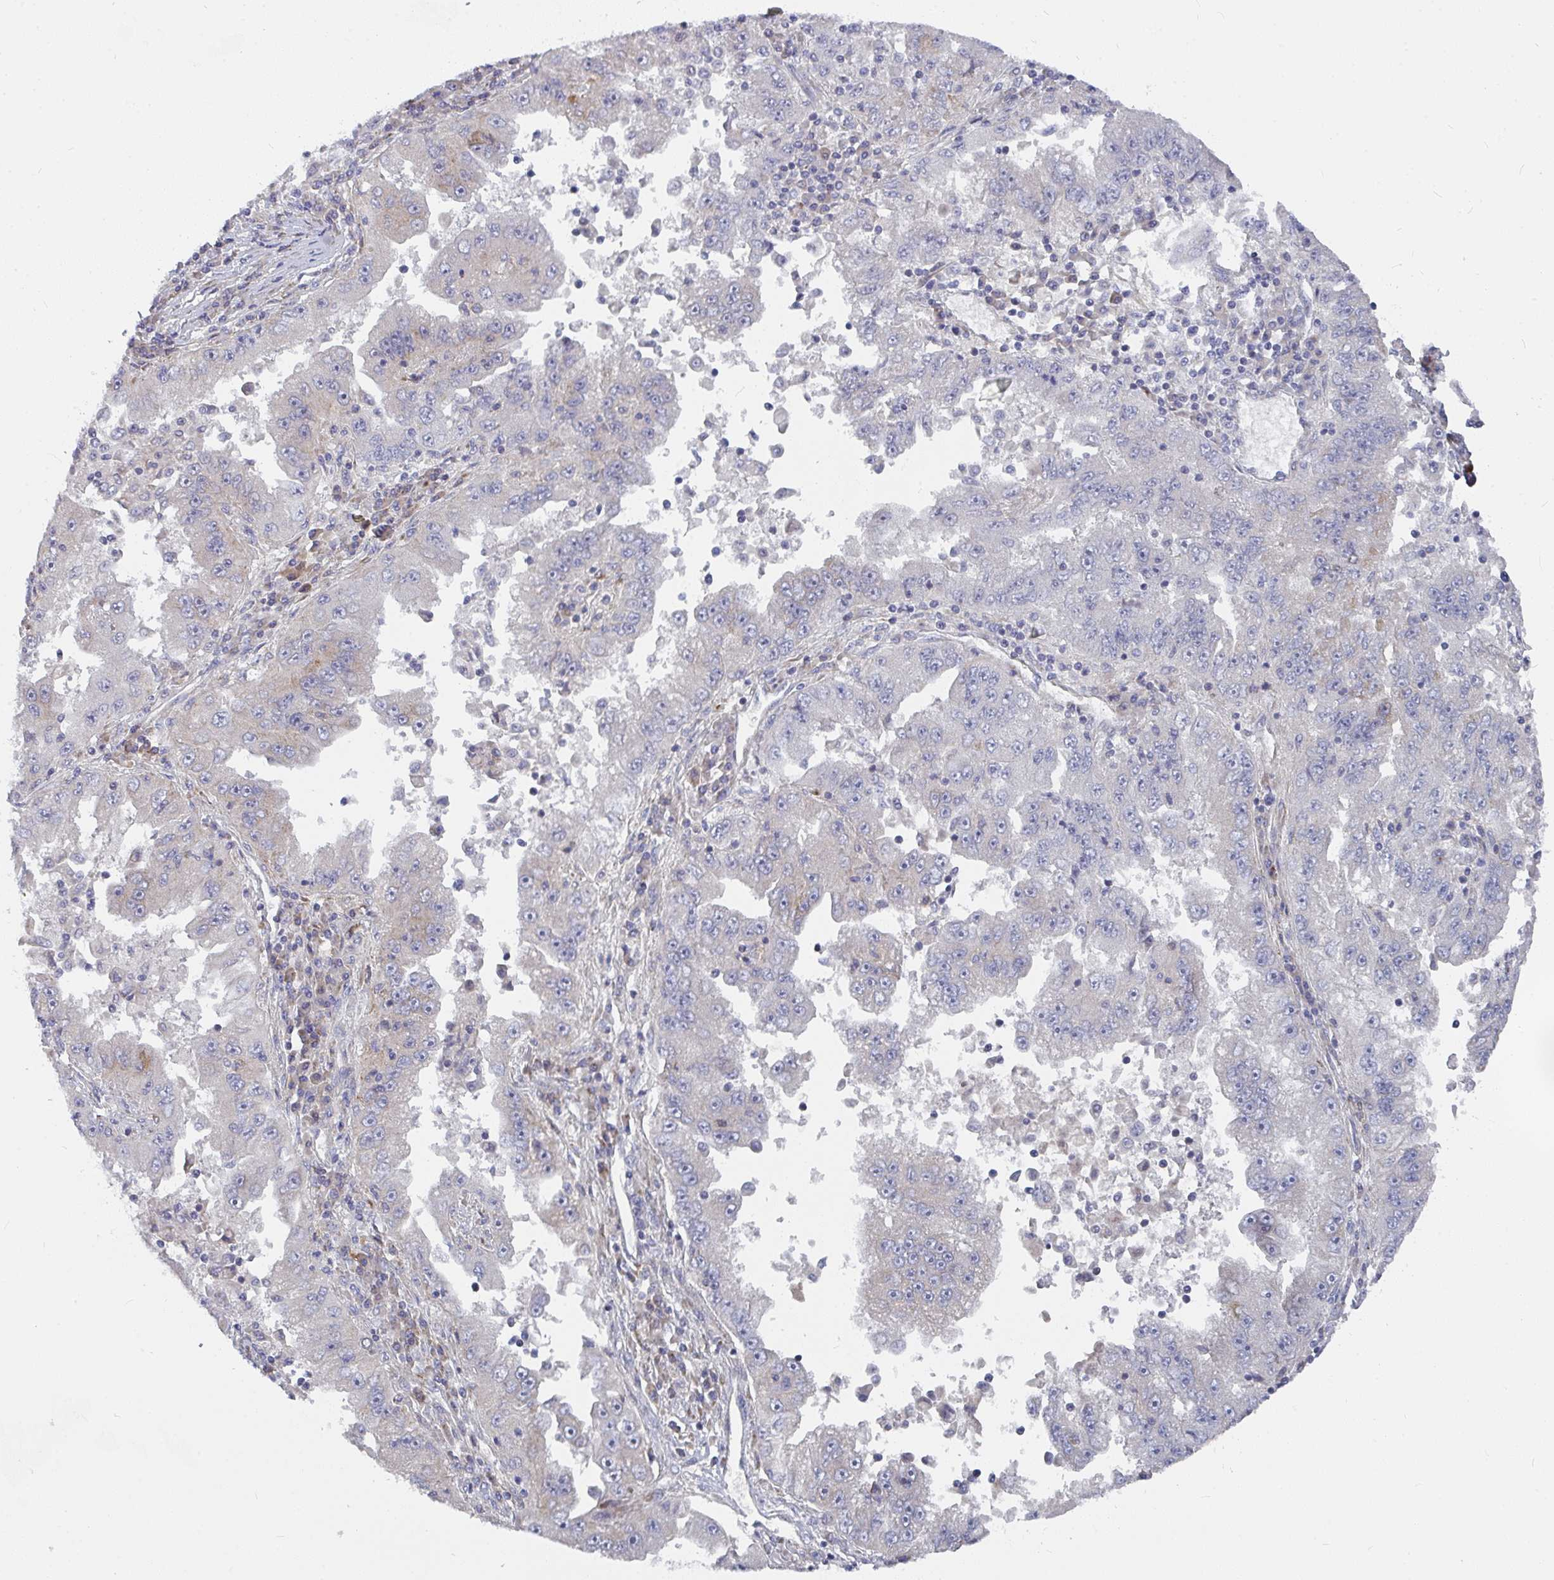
{"staining": {"intensity": "negative", "quantity": "none", "location": "none"}, "tissue": "lung cancer", "cell_type": "Tumor cells", "image_type": "cancer", "snomed": [{"axis": "morphology", "description": "Adenocarcinoma, NOS"}, {"axis": "morphology", "description": "Adenocarcinoma primary or metastatic"}, {"axis": "topography", "description": "Lung"}], "caption": "High power microscopy histopathology image of an immunohistochemistry image of lung cancer, revealing no significant positivity in tumor cells.", "gene": "RHEBL1", "patient": {"sex": "male", "age": 74}}